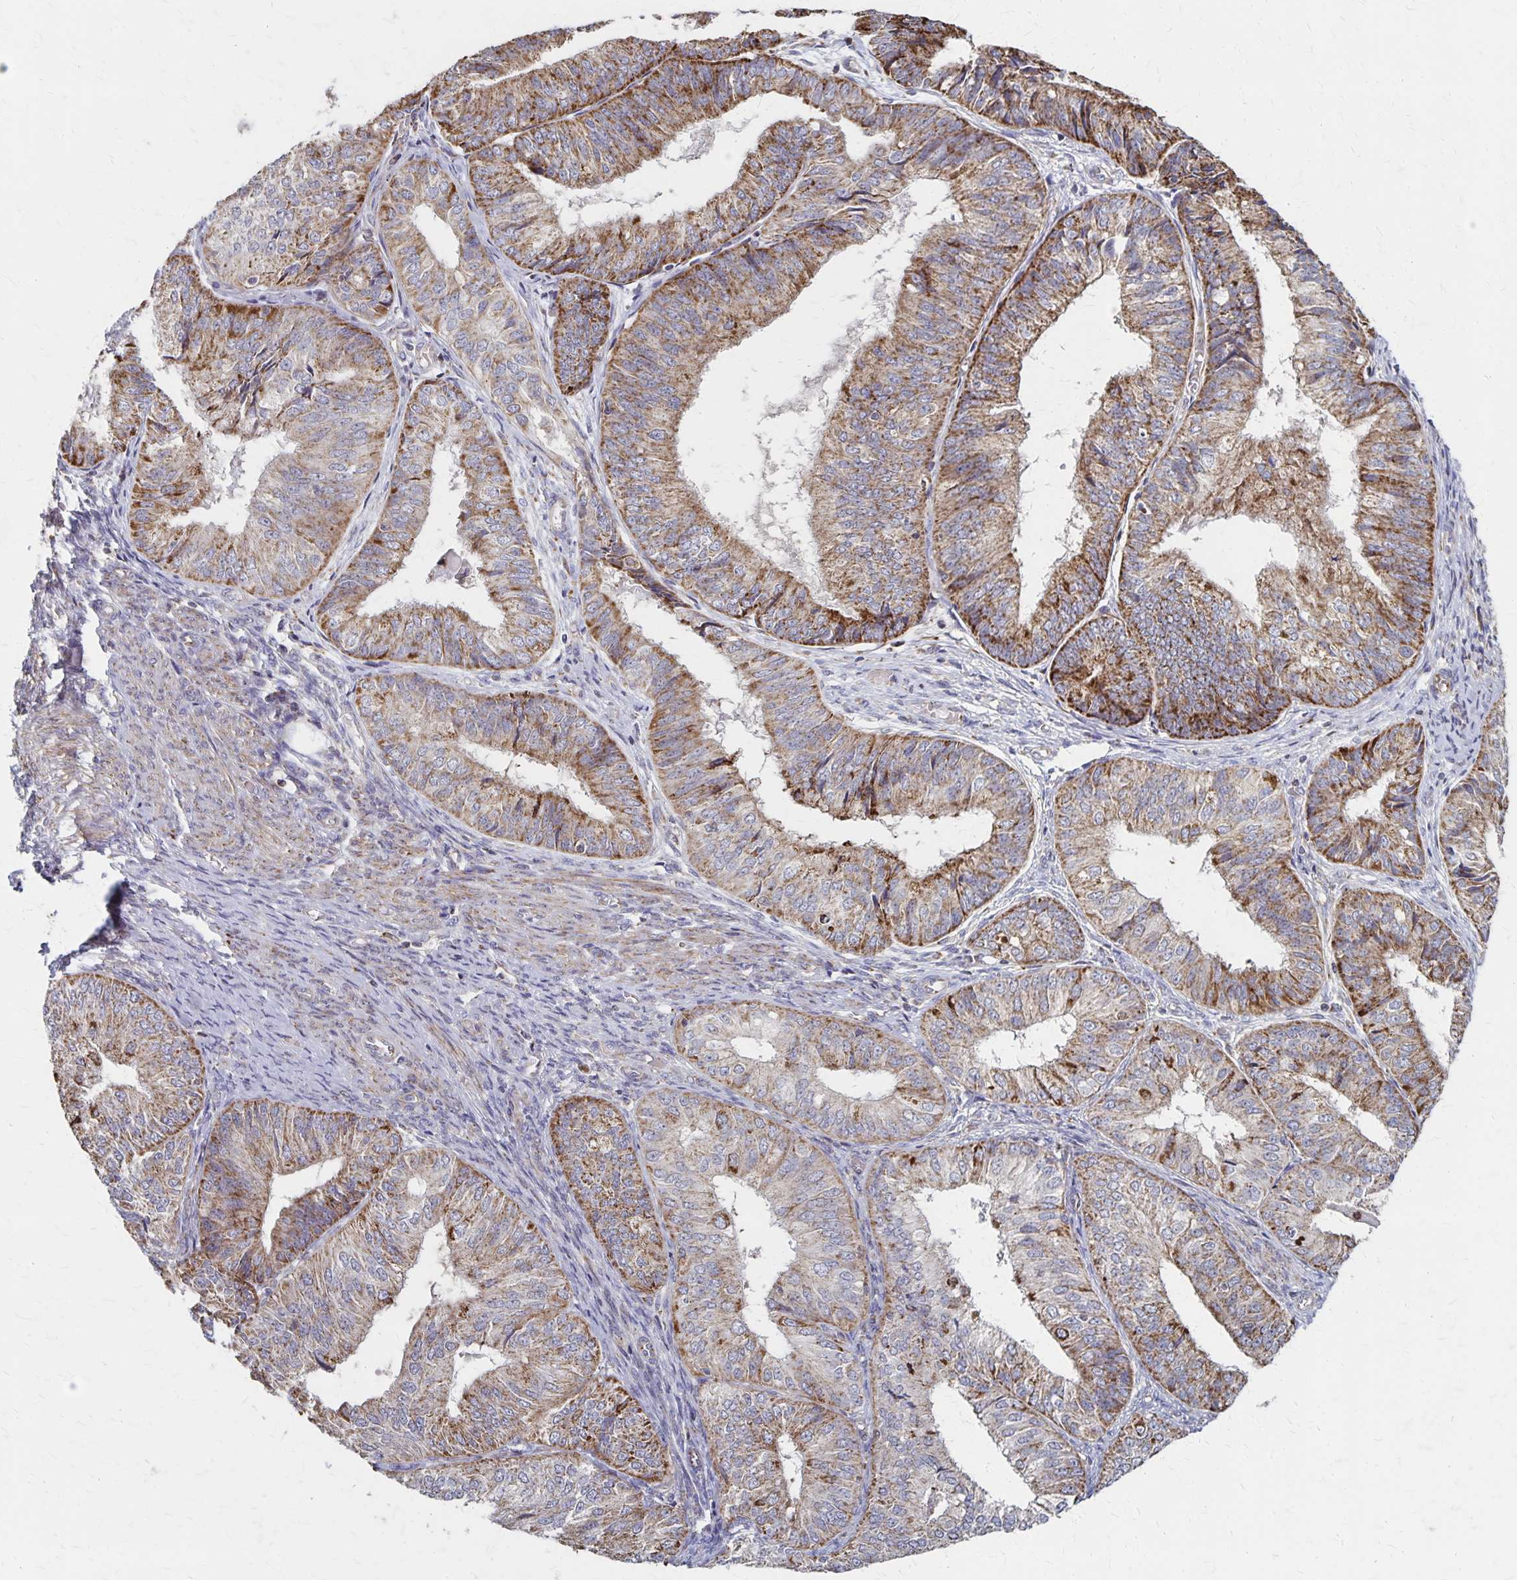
{"staining": {"intensity": "moderate", "quantity": ">75%", "location": "cytoplasmic/membranous"}, "tissue": "endometrial cancer", "cell_type": "Tumor cells", "image_type": "cancer", "snomed": [{"axis": "morphology", "description": "Adenocarcinoma, NOS"}, {"axis": "topography", "description": "Endometrium"}], "caption": "This micrograph displays endometrial cancer stained with immunohistochemistry (IHC) to label a protein in brown. The cytoplasmic/membranous of tumor cells show moderate positivity for the protein. Nuclei are counter-stained blue.", "gene": "DYRK4", "patient": {"sex": "female", "age": 58}}